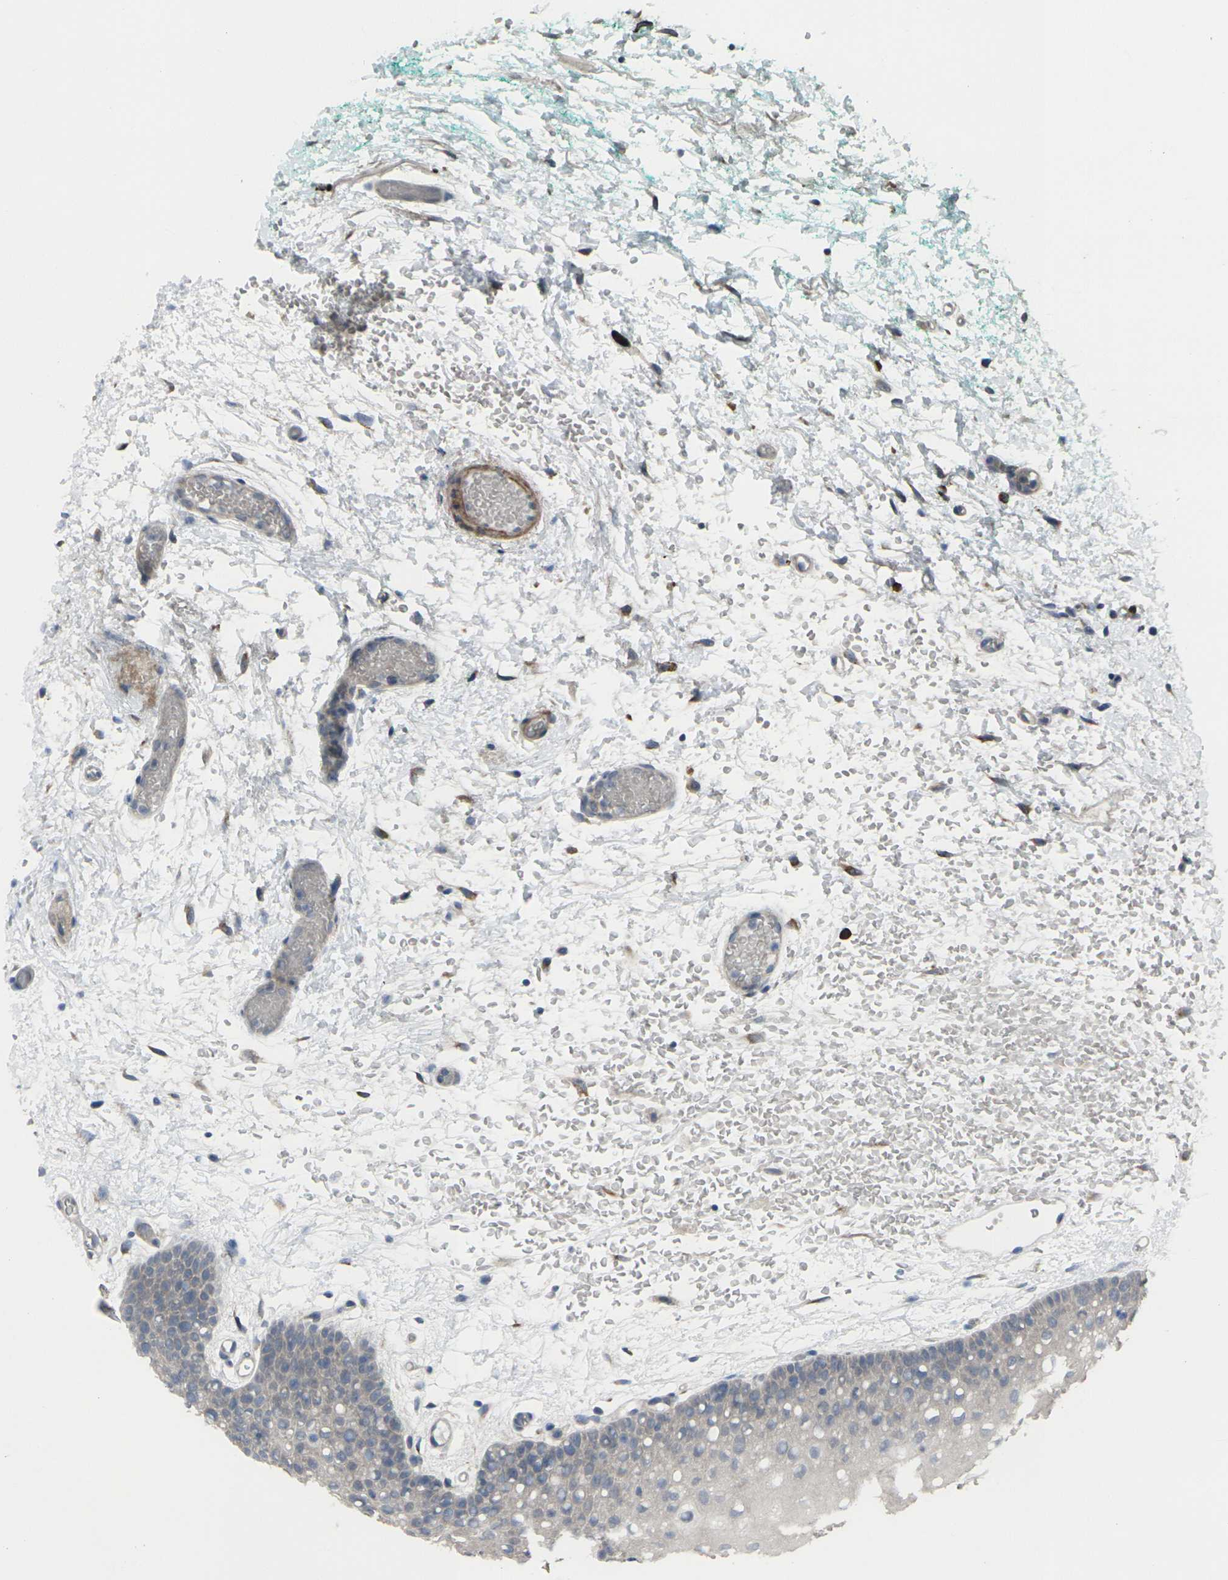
{"staining": {"intensity": "negative", "quantity": "none", "location": "none"}, "tissue": "oral mucosa", "cell_type": "Squamous epithelial cells", "image_type": "normal", "snomed": [{"axis": "morphology", "description": "Normal tissue, NOS"}, {"axis": "morphology", "description": "Squamous cell carcinoma, NOS"}, {"axis": "topography", "description": "Oral tissue"}, {"axis": "topography", "description": "Salivary gland"}, {"axis": "topography", "description": "Head-Neck"}], "caption": "This is an IHC micrograph of unremarkable oral mucosa. There is no expression in squamous epithelial cells.", "gene": "CCR10", "patient": {"sex": "female", "age": 62}}